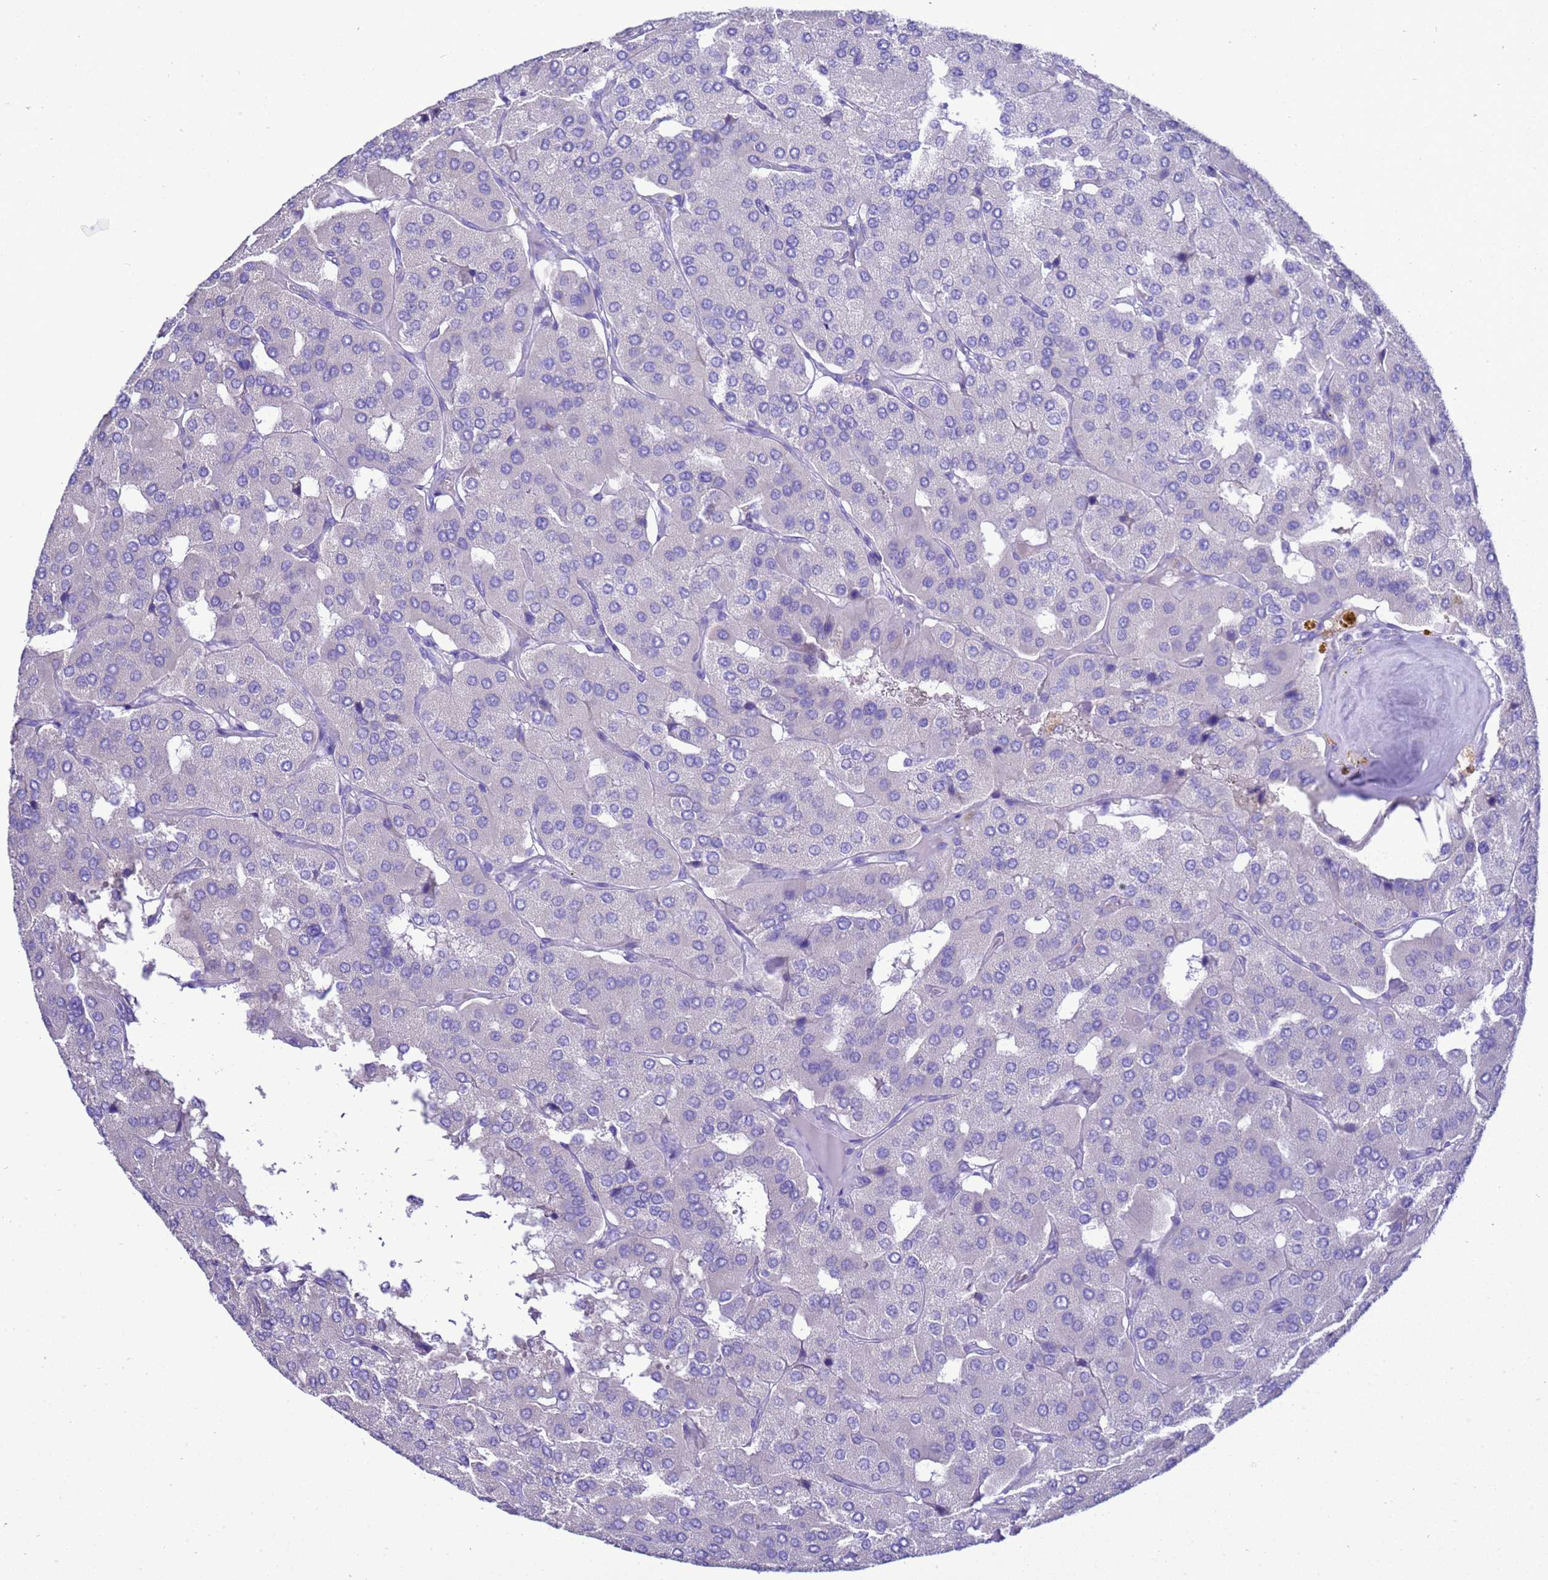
{"staining": {"intensity": "negative", "quantity": "none", "location": "none"}, "tissue": "parathyroid gland", "cell_type": "Glandular cells", "image_type": "normal", "snomed": [{"axis": "morphology", "description": "Normal tissue, NOS"}, {"axis": "morphology", "description": "Adenoma, NOS"}, {"axis": "topography", "description": "Parathyroid gland"}], "caption": "This image is of normal parathyroid gland stained with IHC to label a protein in brown with the nuclei are counter-stained blue. There is no positivity in glandular cells. (Stains: DAB (3,3'-diaminobenzidine) immunohistochemistry (IHC) with hematoxylin counter stain, Microscopy: brightfield microscopy at high magnification).", "gene": "BEST2", "patient": {"sex": "female", "age": 86}}